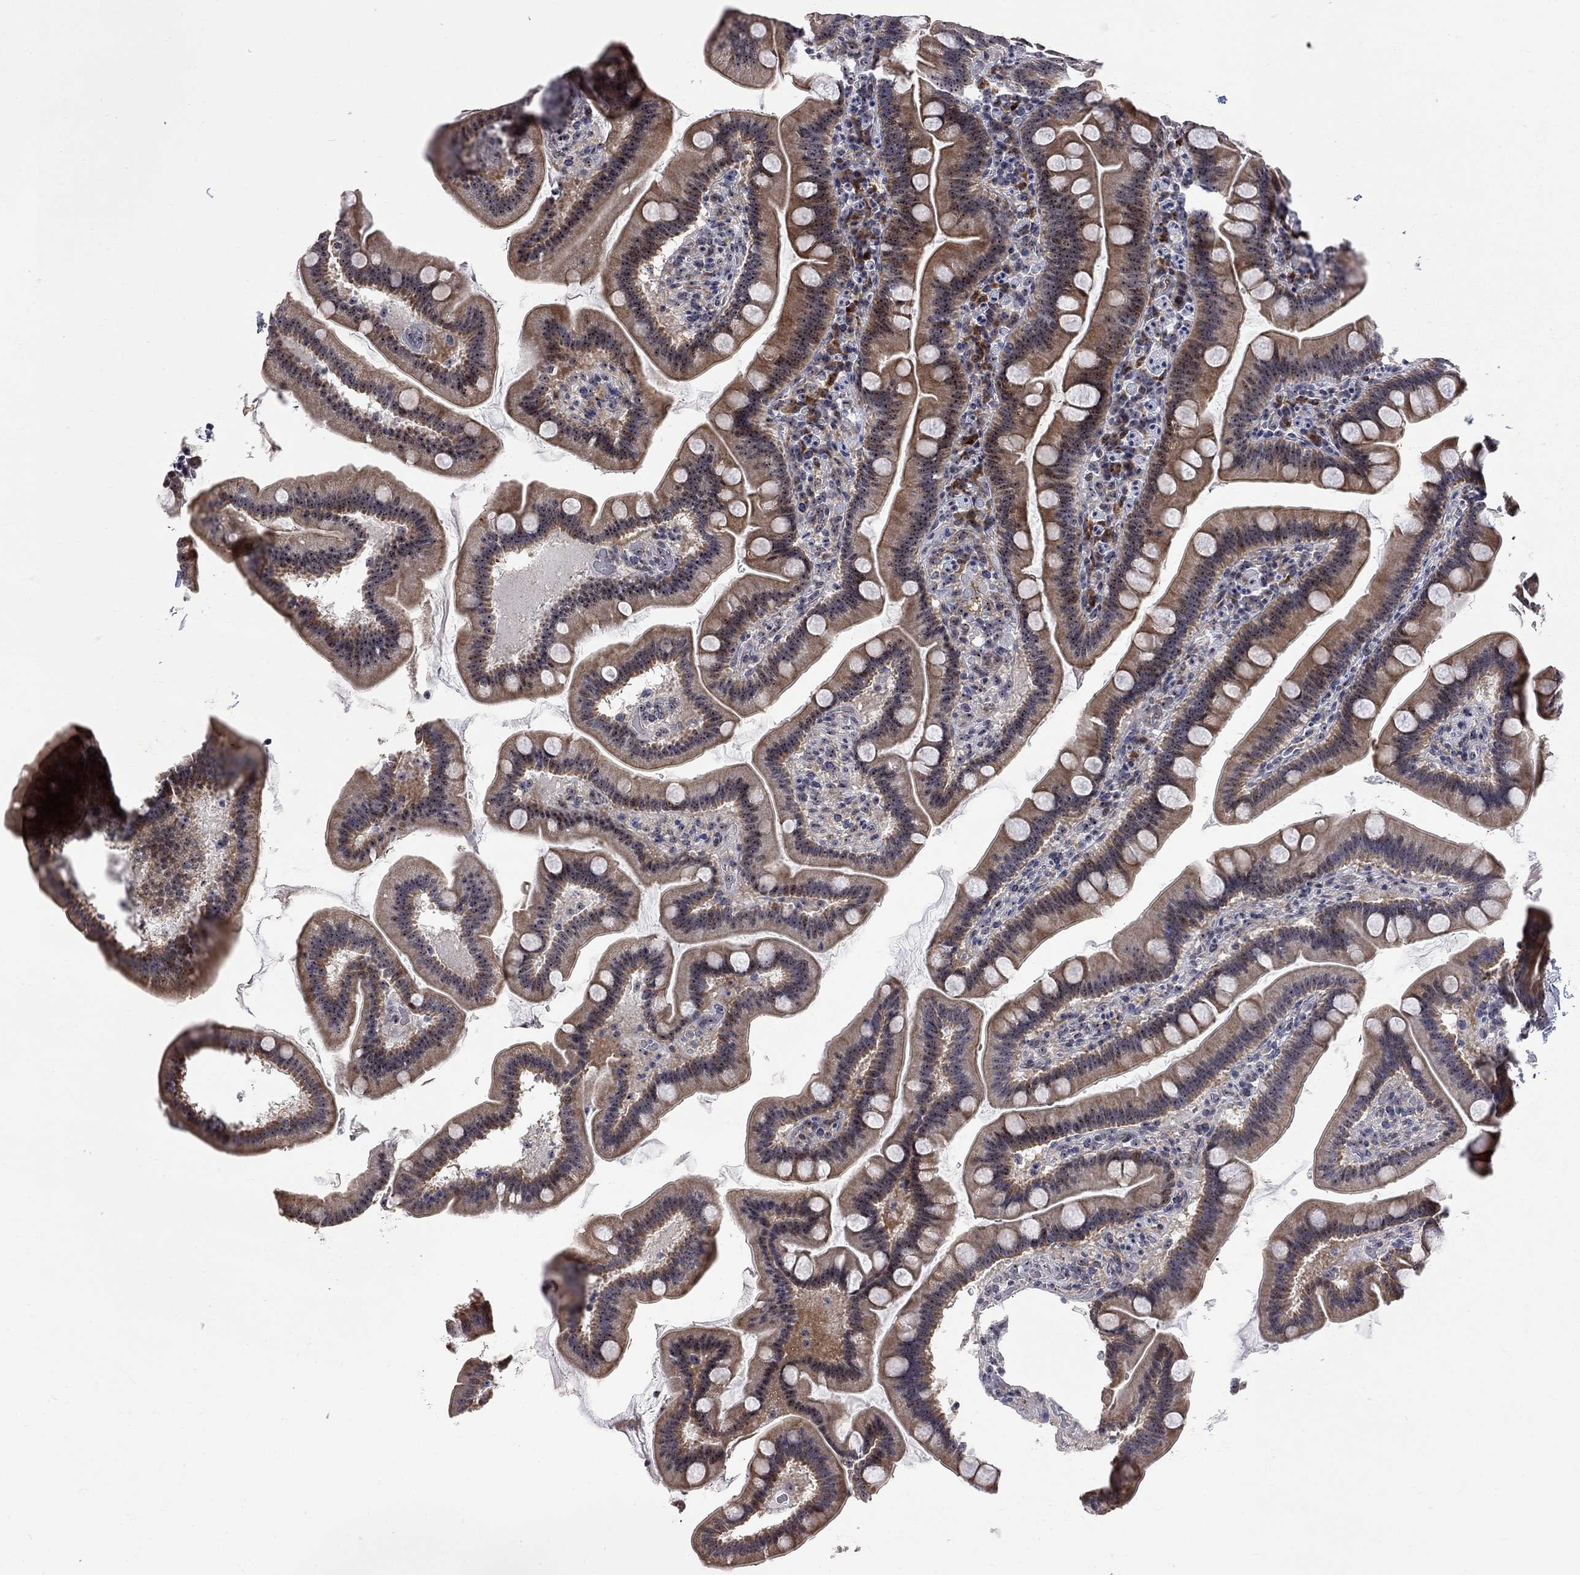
{"staining": {"intensity": "moderate", "quantity": "25%-75%", "location": "cytoplasmic/membranous,nuclear"}, "tissue": "duodenum", "cell_type": "Glandular cells", "image_type": "normal", "snomed": [{"axis": "morphology", "description": "Normal tissue, NOS"}, {"axis": "topography", "description": "Duodenum"}], "caption": "Duodenum stained with DAB immunohistochemistry (IHC) shows medium levels of moderate cytoplasmic/membranous,nuclear staining in about 25%-75% of glandular cells.", "gene": "DHX33", "patient": {"sex": "male", "age": 59}}